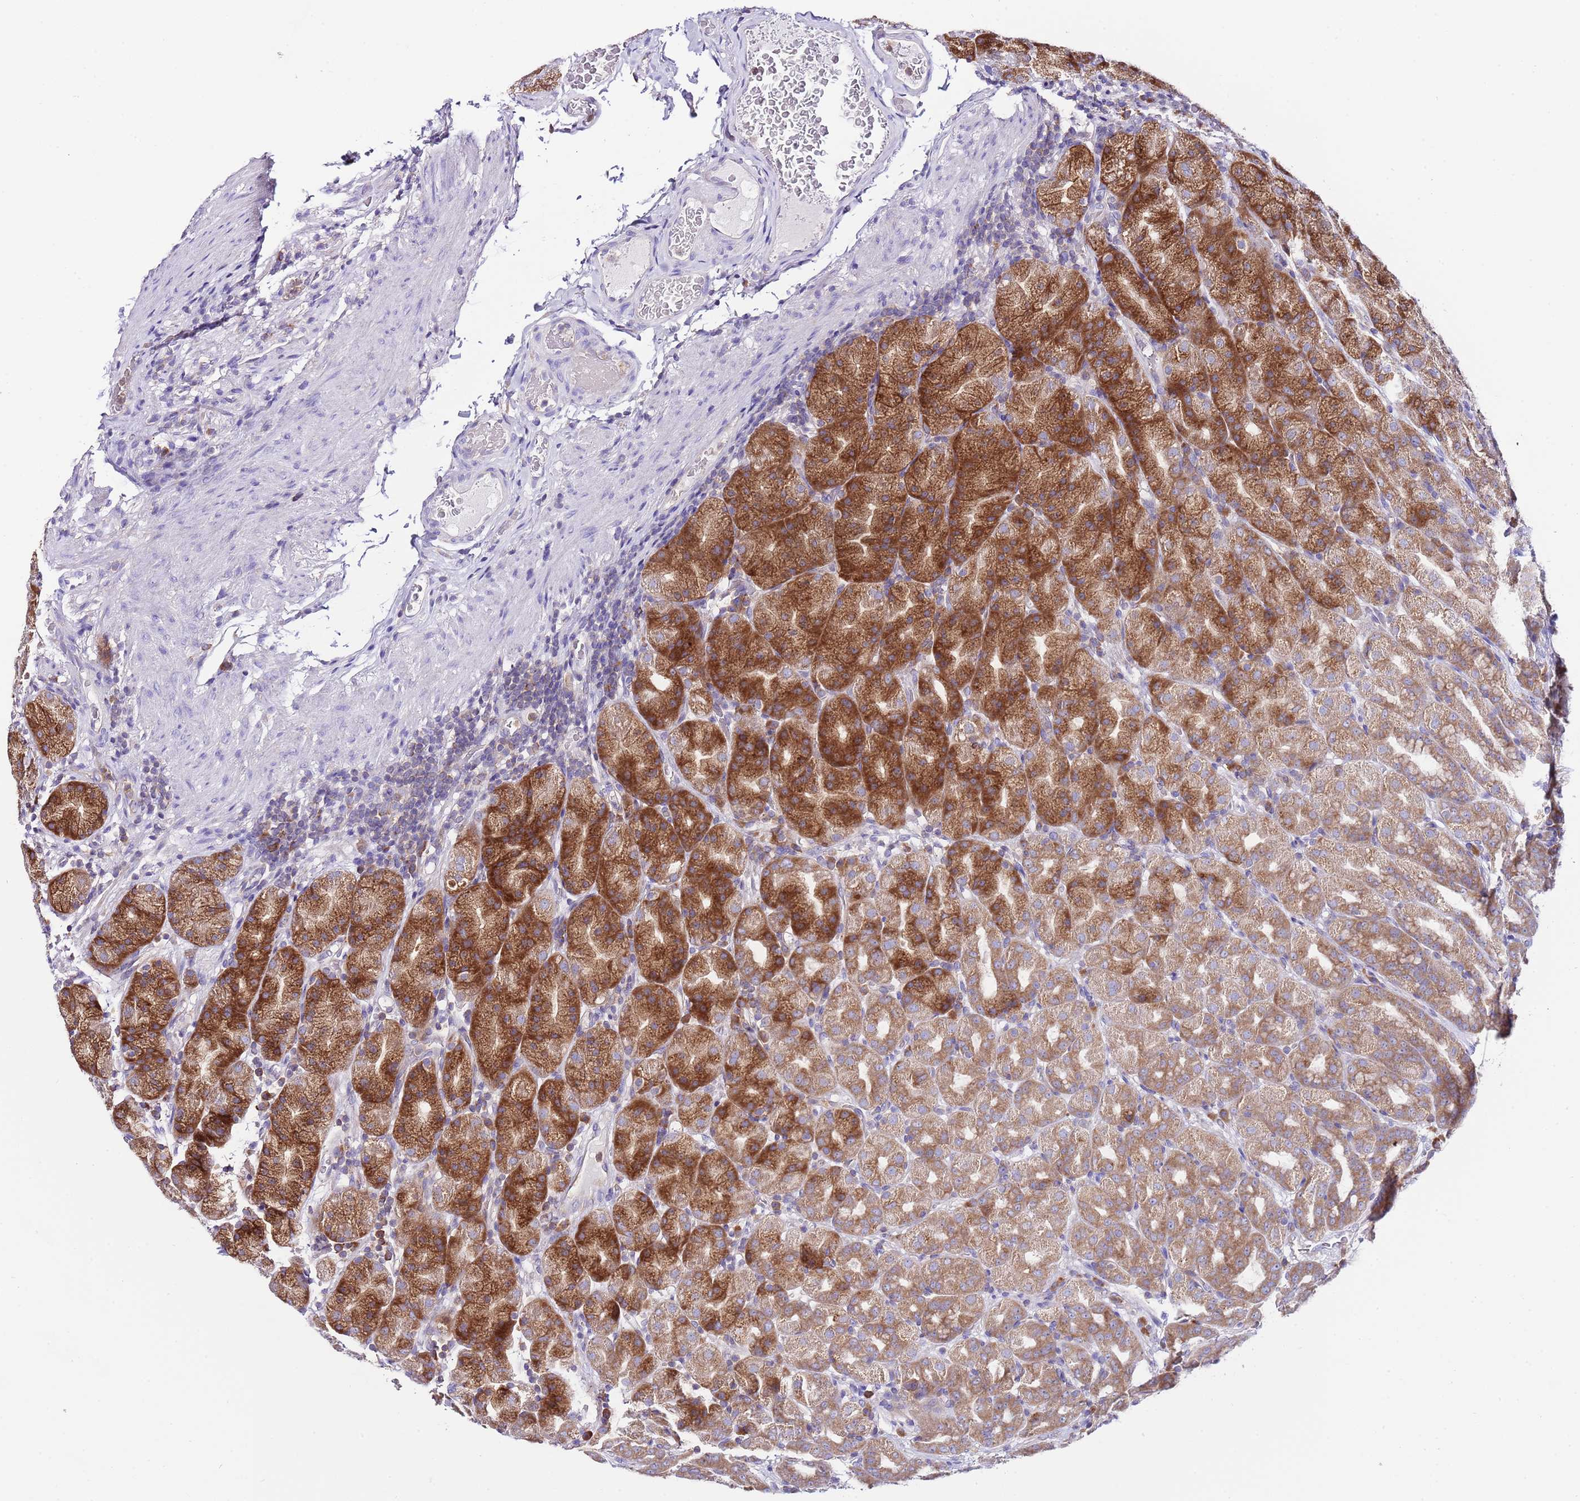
{"staining": {"intensity": "strong", "quantity": "25%-75%", "location": "cytoplasmic/membranous"}, "tissue": "stomach", "cell_type": "Glandular cells", "image_type": "normal", "snomed": [{"axis": "morphology", "description": "Normal tissue, NOS"}, {"axis": "topography", "description": "Stomach, upper"}, {"axis": "topography", "description": "Stomach"}], "caption": "Immunohistochemical staining of unremarkable human stomach displays 25%-75% levels of strong cytoplasmic/membranous protein expression in approximately 25%-75% of glandular cells.", "gene": "RPS10", "patient": {"sex": "male", "age": 68}}